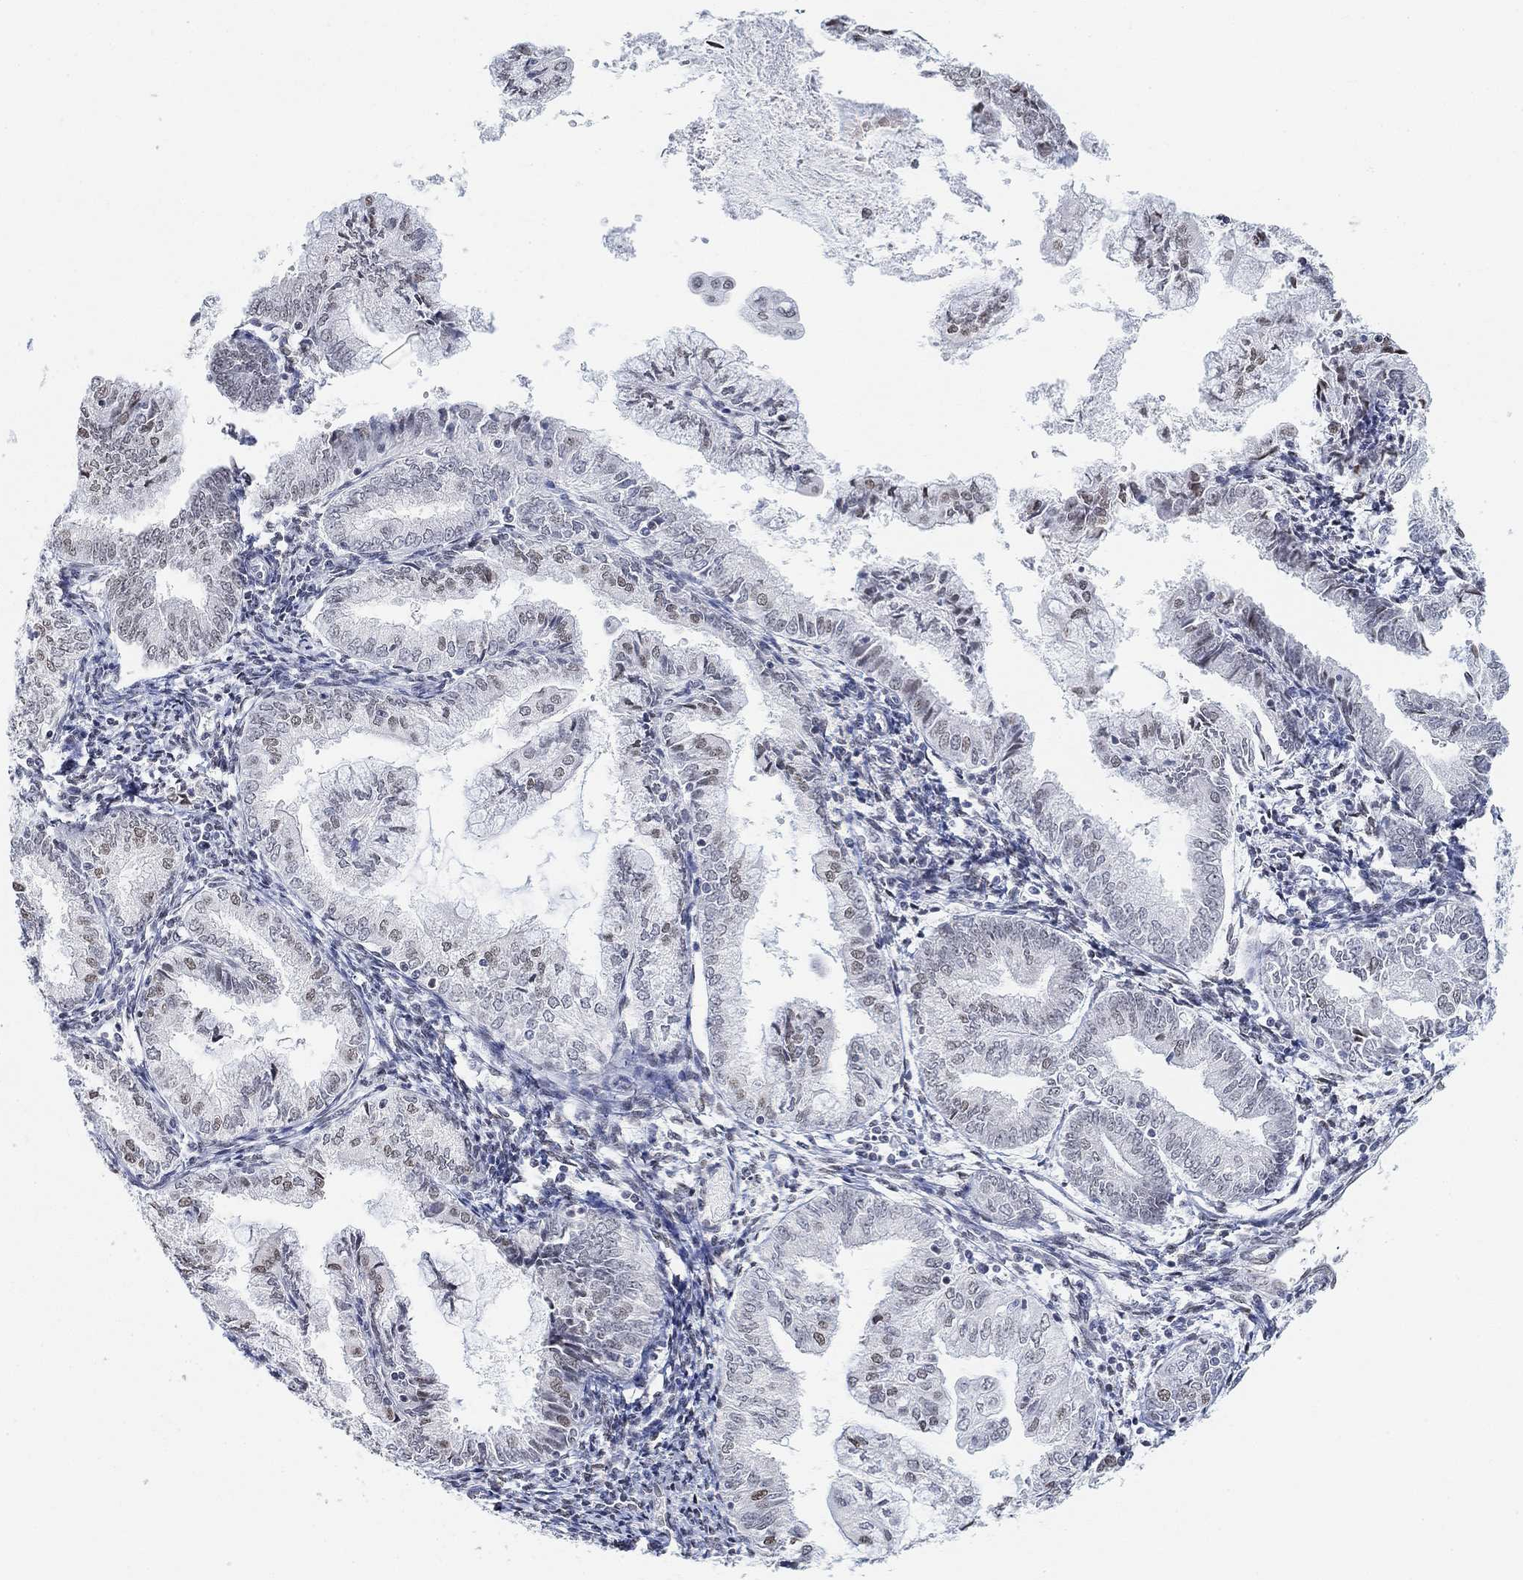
{"staining": {"intensity": "weak", "quantity": "<25%", "location": "nuclear"}, "tissue": "endometrial cancer", "cell_type": "Tumor cells", "image_type": "cancer", "snomed": [{"axis": "morphology", "description": "Adenocarcinoma, NOS"}, {"axis": "topography", "description": "Endometrium"}], "caption": "Histopathology image shows no significant protein positivity in tumor cells of endometrial cancer (adenocarcinoma).", "gene": "PURG", "patient": {"sex": "female", "age": 56}}